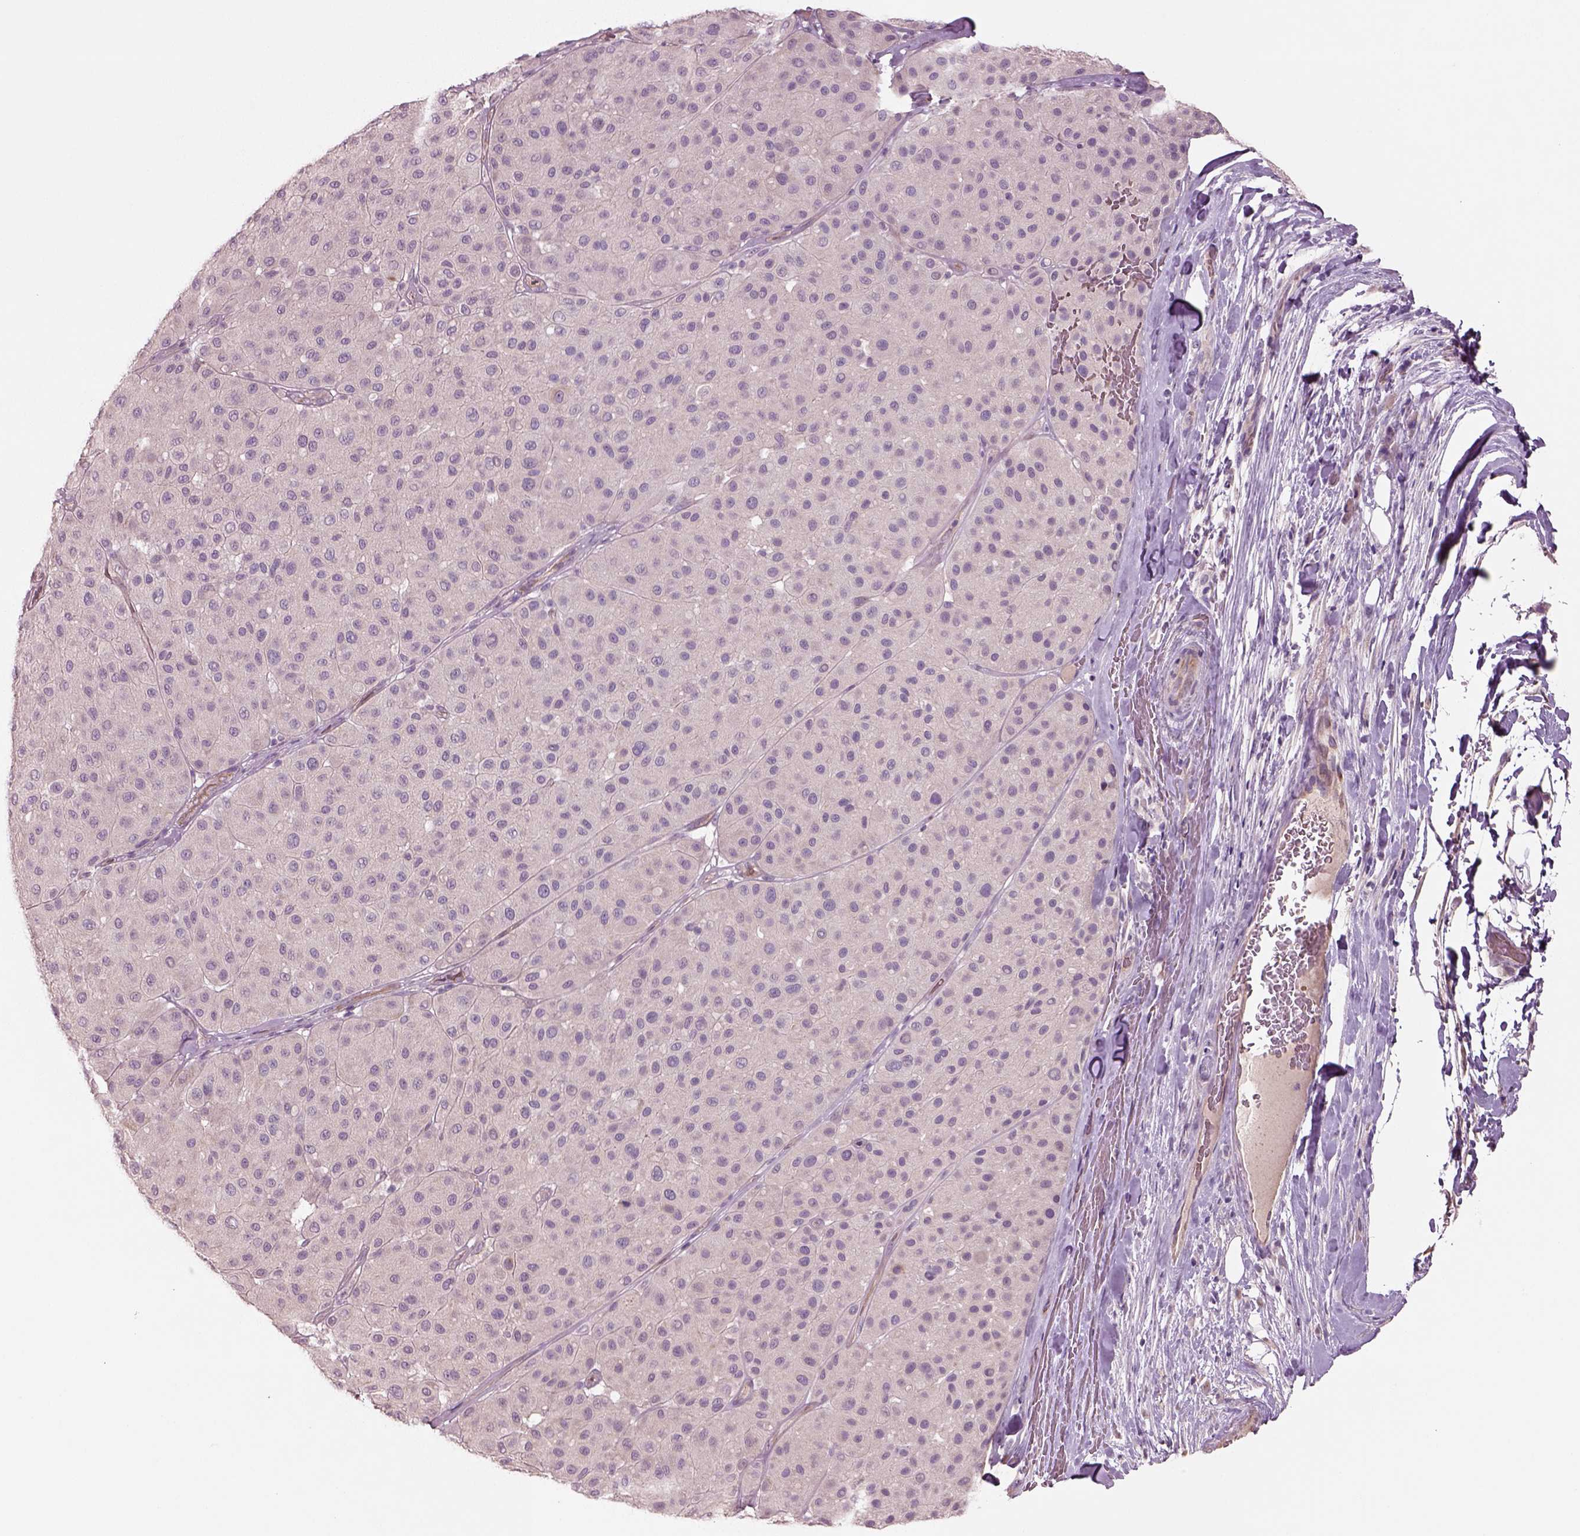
{"staining": {"intensity": "negative", "quantity": "none", "location": "none"}, "tissue": "melanoma", "cell_type": "Tumor cells", "image_type": "cancer", "snomed": [{"axis": "morphology", "description": "Malignant melanoma, Metastatic site"}, {"axis": "topography", "description": "Smooth muscle"}], "caption": "This micrograph is of malignant melanoma (metastatic site) stained with immunohistochemistry (IHC) to label a protein in brown with the nuclei are counter-stained blue. There is no staining in tumor cells.", "gene": "DUOXA2", "patient": {"sex": "male", "age": 41}}